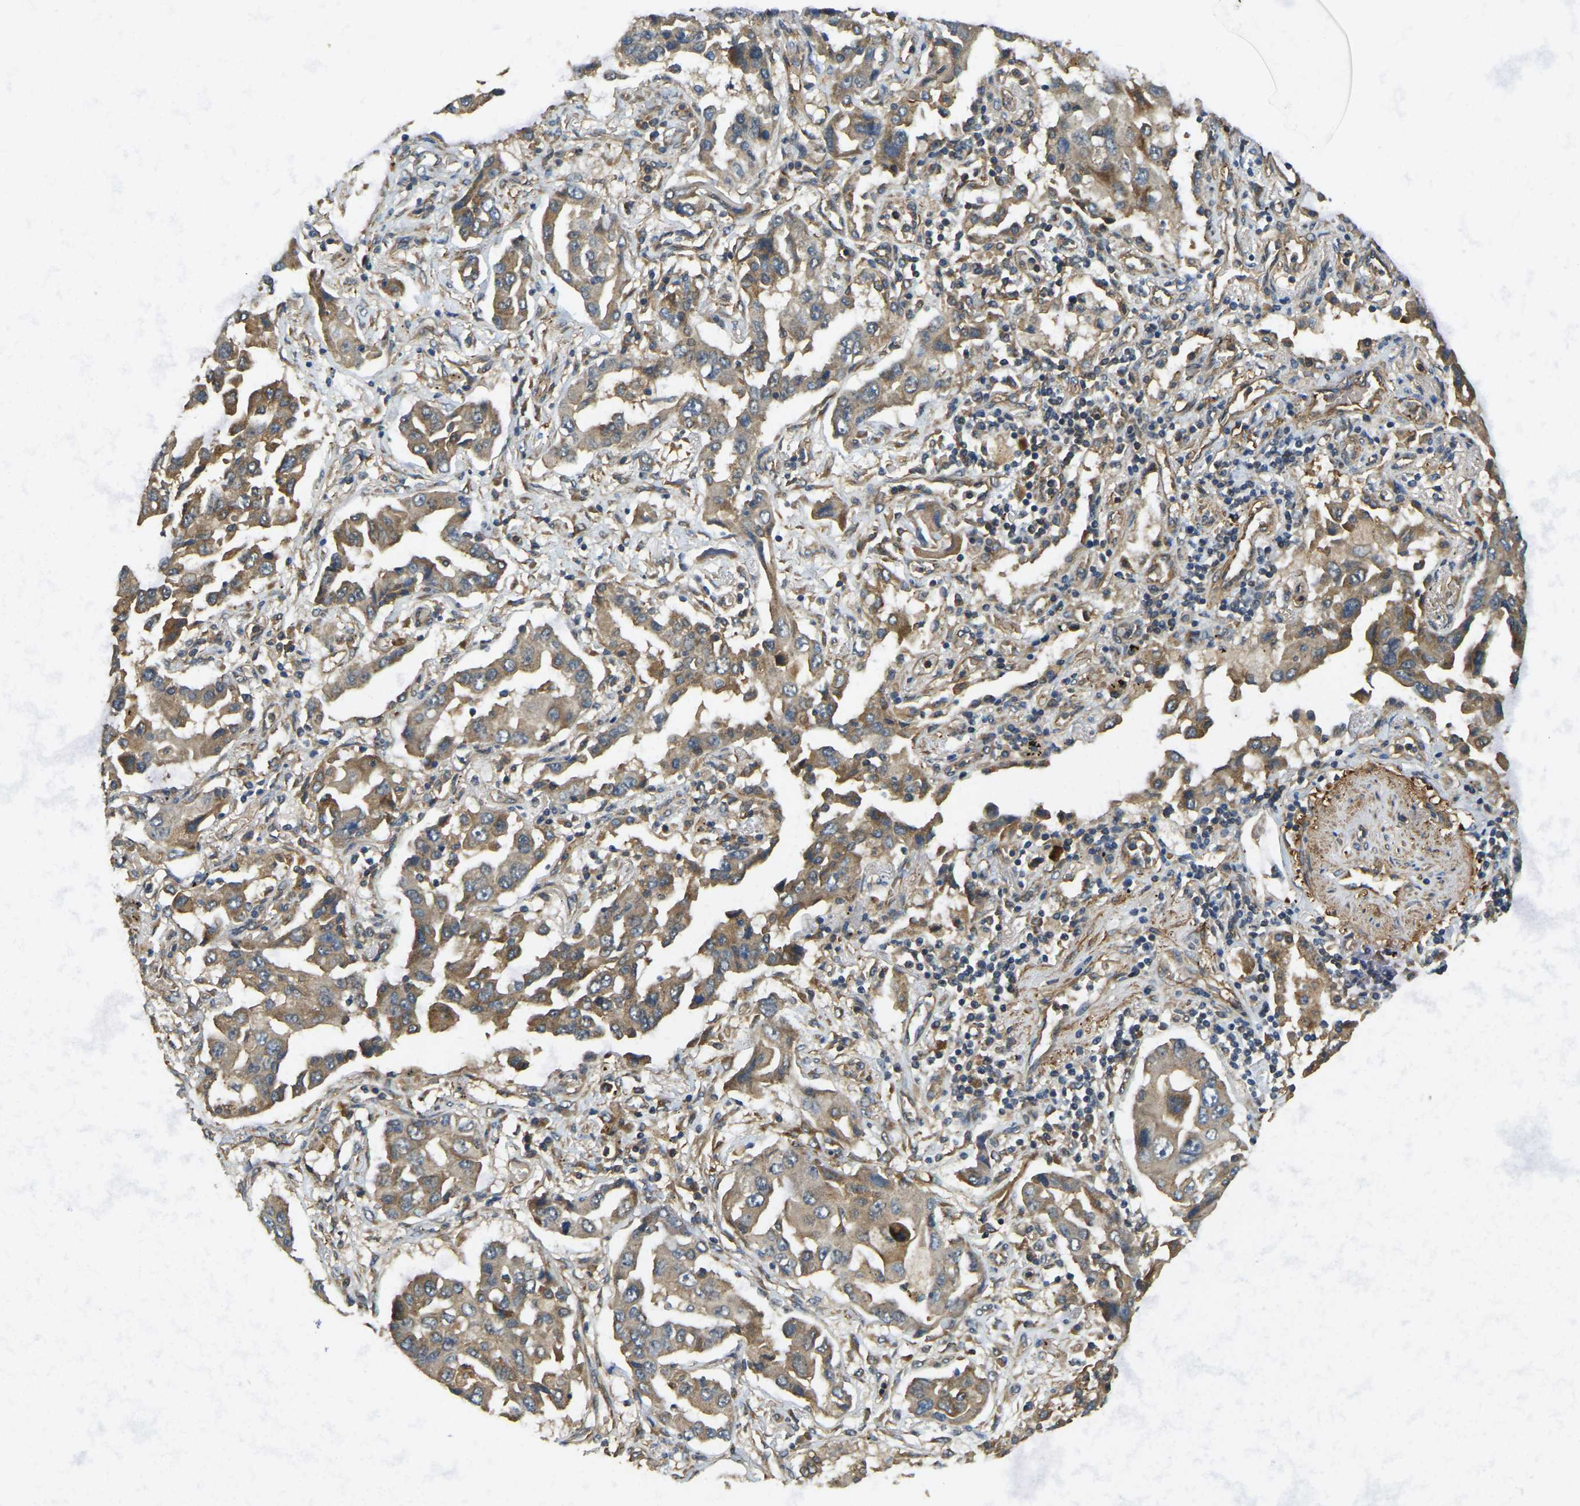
{"staining": {"intensity": "moderate", "quantity": ">75%", "location": "cytoplasmic/membranous"}, "tissue": "lung cancer", "cell_type": "Tumor cells", "image_type": "cancer", "snomed": [{"axis": "morphology", "description": "Adenocarcinoma, NOS"}, {"axis": "topography", "description": "Lung"}], "caption": "About >75% of tumor cells in adenocarcinoma (lung) demonstrate moderate cytoplasmic/membranous protein positivity as visualized by brown immunohistochemical staining.", "gene": "ERGIC1", "patient": {"sex": "female", "age": 65}}